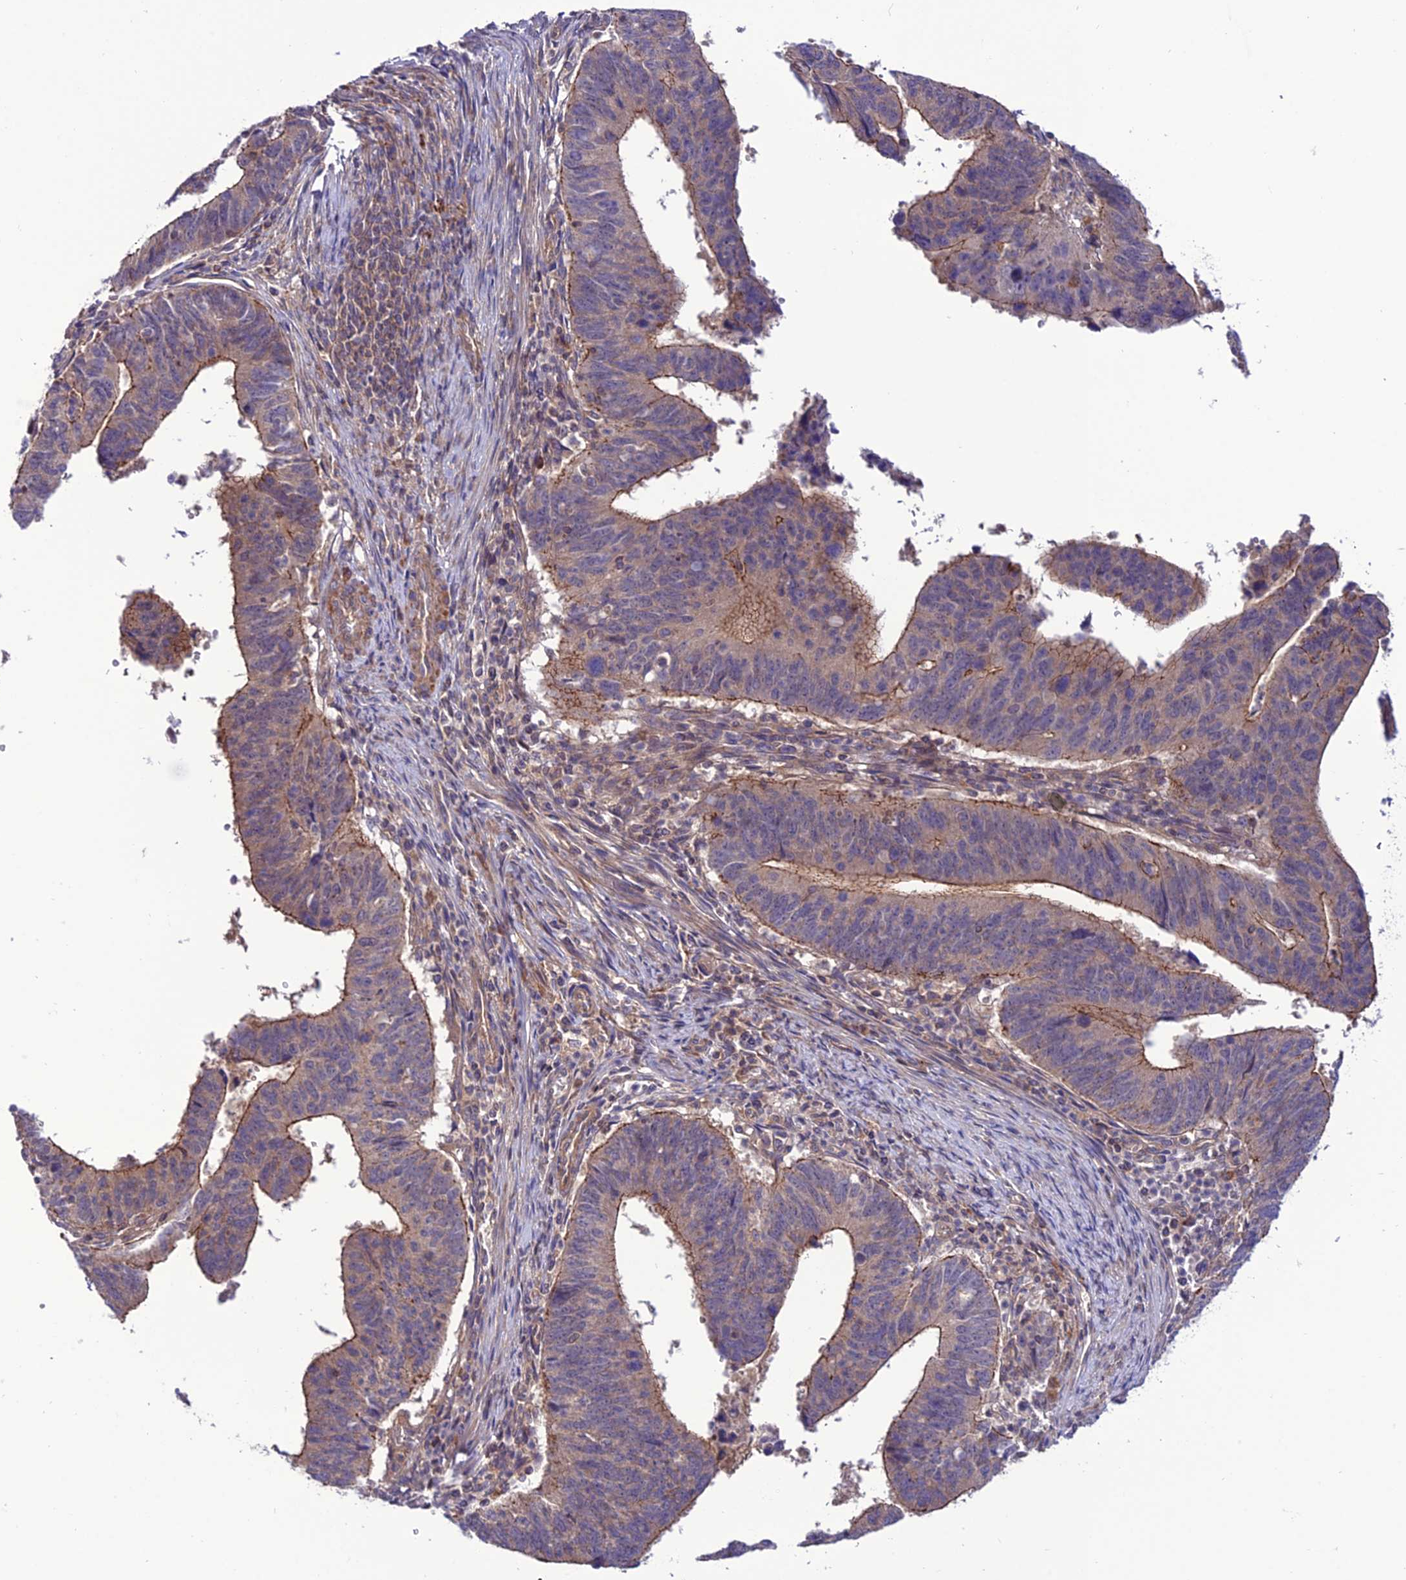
{"staining": {"intensity": "moderate", "quantity": "<25%", "location": "cytoplasmic/membranous"}, "tissue": "stomach cancer", "cell_type": "Tumor cells", "image_type": "cancer", "snomed": [{"axis": "morphology", "description": "Adenocarcinoma, NOS"}, {"axis": "topography", "description": "Stomach"}], "caption": "Stomach cancer (adenocarcinoma) stained with DAB immunohistochemistry (IHC) demonstrates low levels of moderate cytoplasmic/membranous expression in about <25% of tumor cells.", "gene": "PPIL3", "patient": {"sex": "male", "age": 59}}